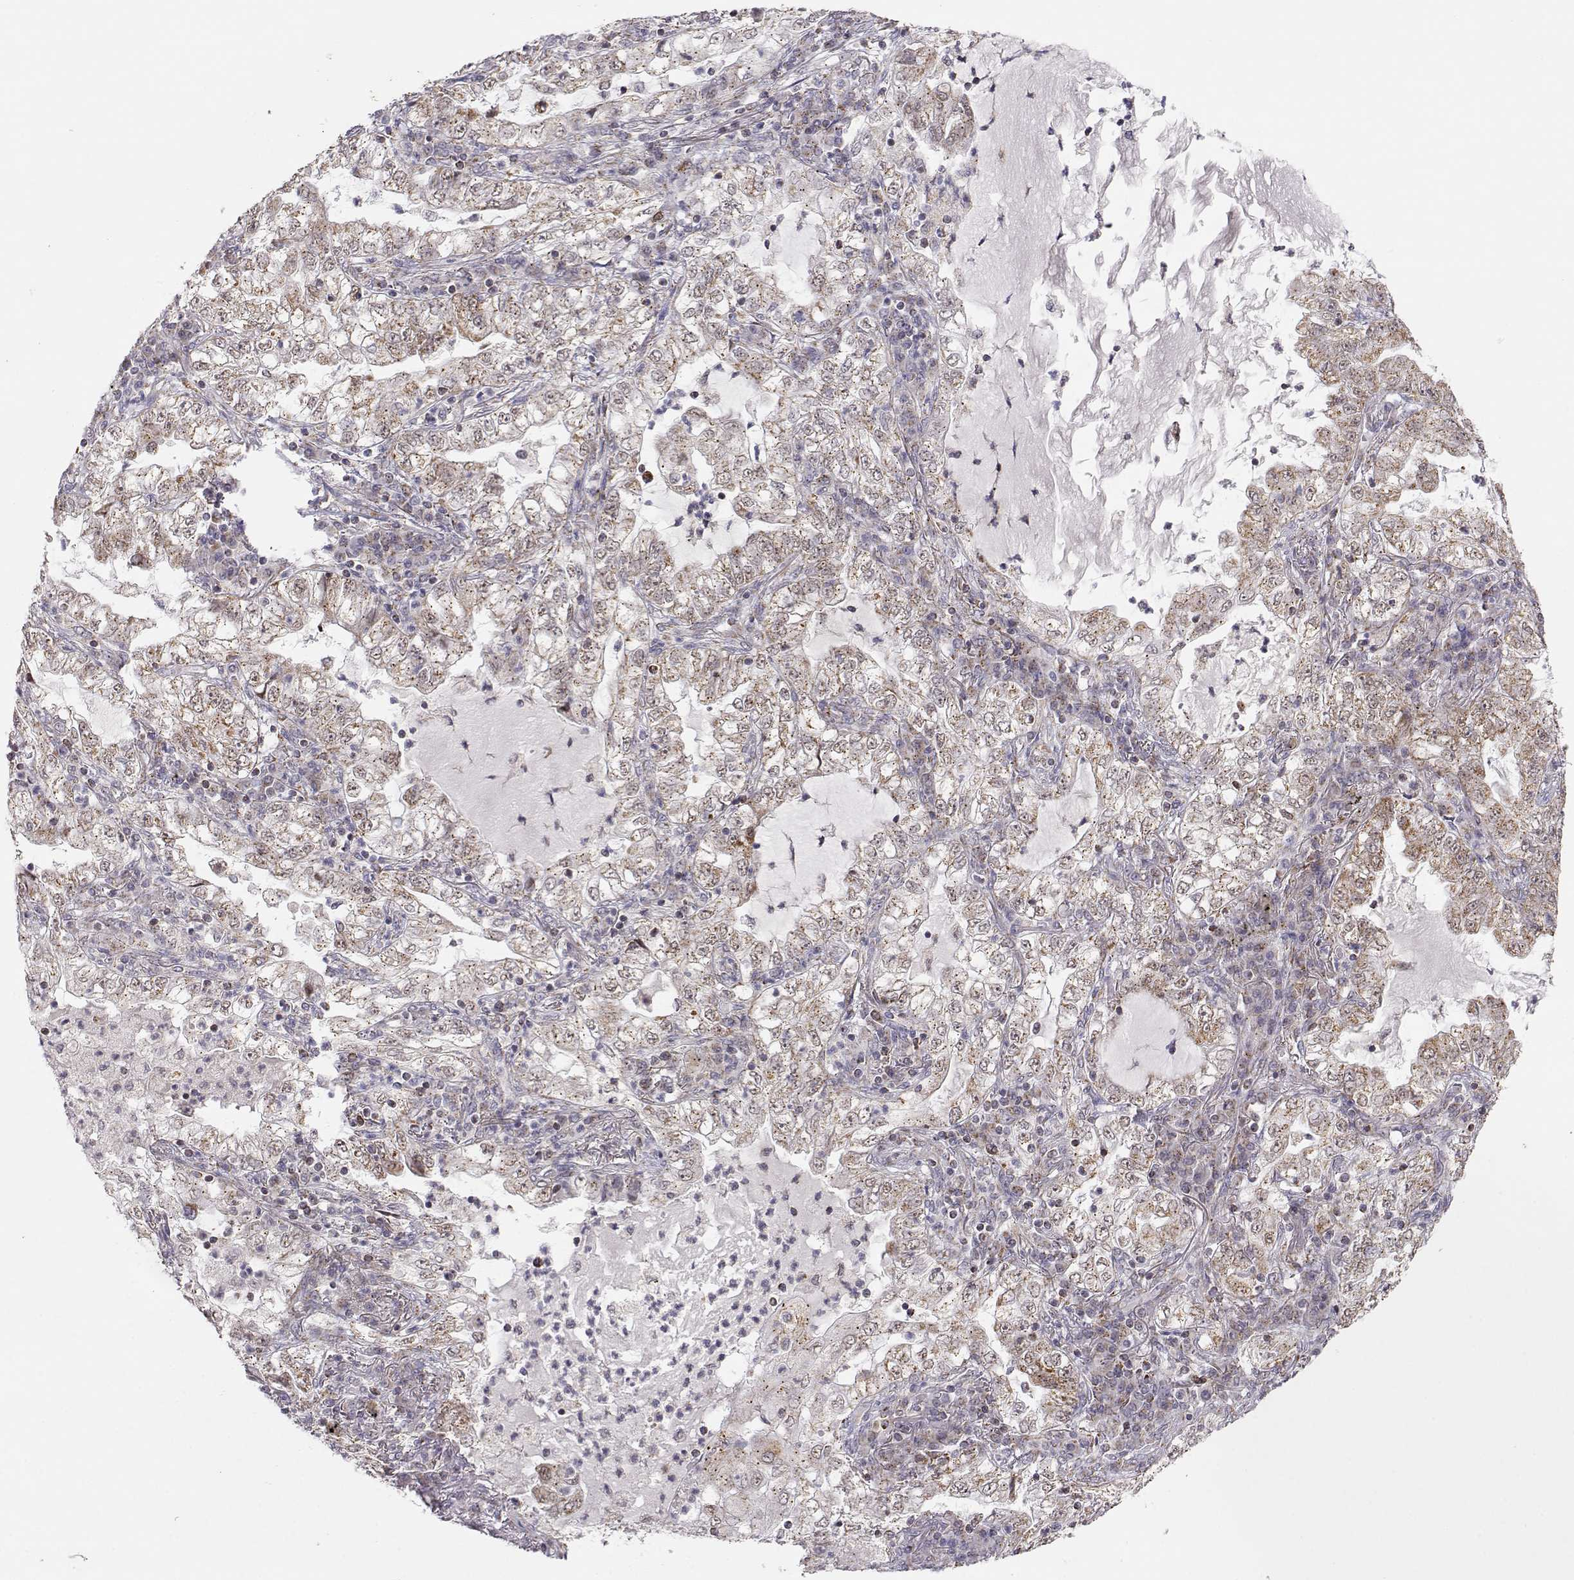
{"staining": {"intensity": "moderate", "quantity": "25%-75%", "location": "cytoplasmic/membranous"}, "tissue": "lung cancer", "cell_type": "Tumor cells", "image_type": "cancer", "snomed": [{"axis": "morphology", "description": "Adenocarcinoma, NOS"}, {"axis": "topography", "description": "Lung"}], "caption": "Approximately 25%-75% of tumor cells in lung cancer demonstrate moderate cytoplasmic/membranous protein positivity as visualized by brown immunohistochemical staining.", "gene": "EXOG", "patient": {"sex": "female", "age": 73}}